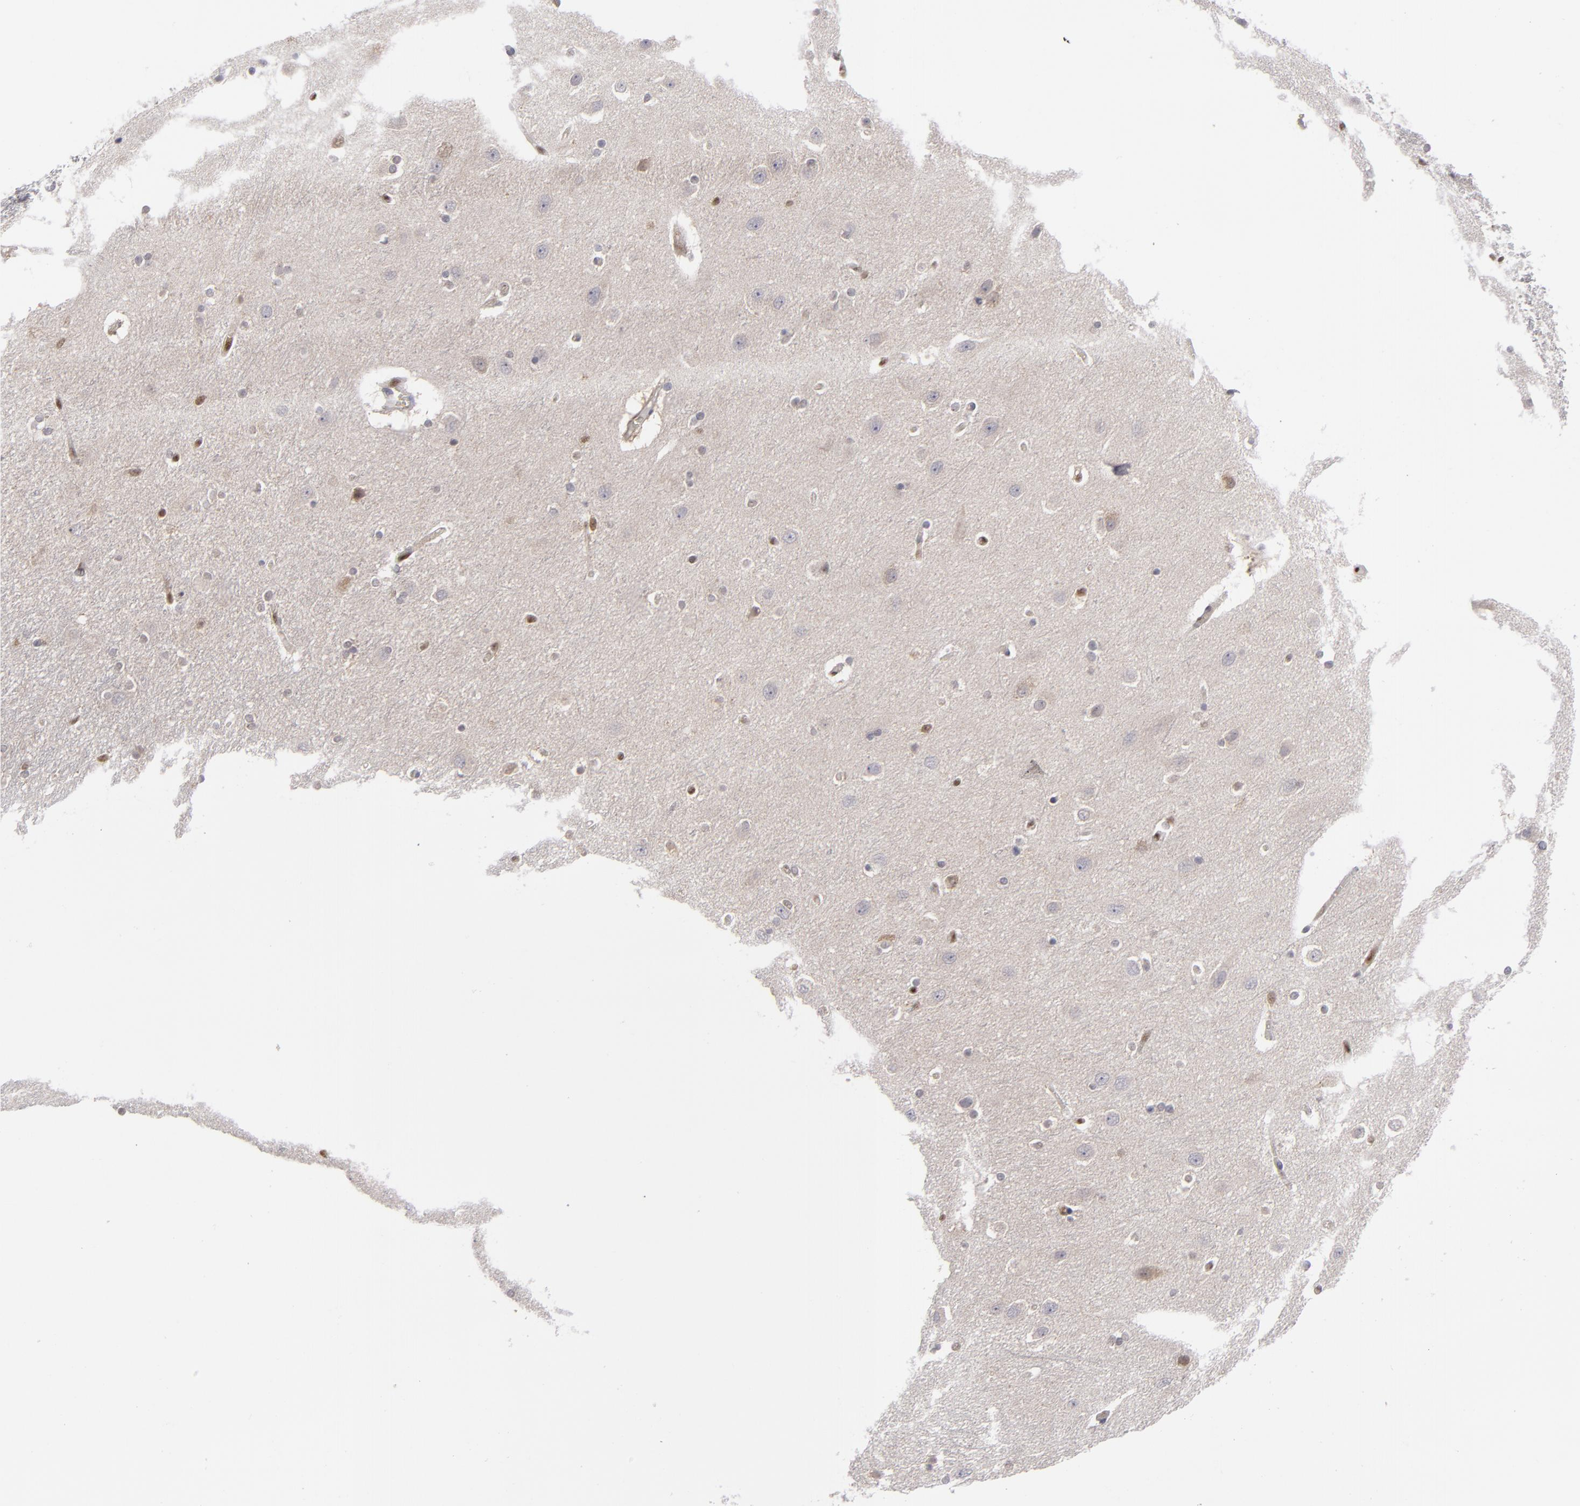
{"staining": {"intensity": "moderate", "quantity": "<25%", "location": "cytoplasmic/membranous,nuclear"}, "tissue": "caudate", "cell_type": "Glial cells", "image_type": "normal", "snomed": [{"axis": "morphology", "description": "Normal tissue, NOS"}, {"axis": "topography", "description": "Lateral ventricle wall"}], "caption": "High-magnification brightfield microscopy of benign caudate stained with DAB (brown) and counterstained with hematoxylin (blue). glial cells exhibit moderate cytoplasmic/membranous,nuclear expression is present in about<25% of cells.", "gene": "GSR", "patient": {"sex": "female", "age": 54}}